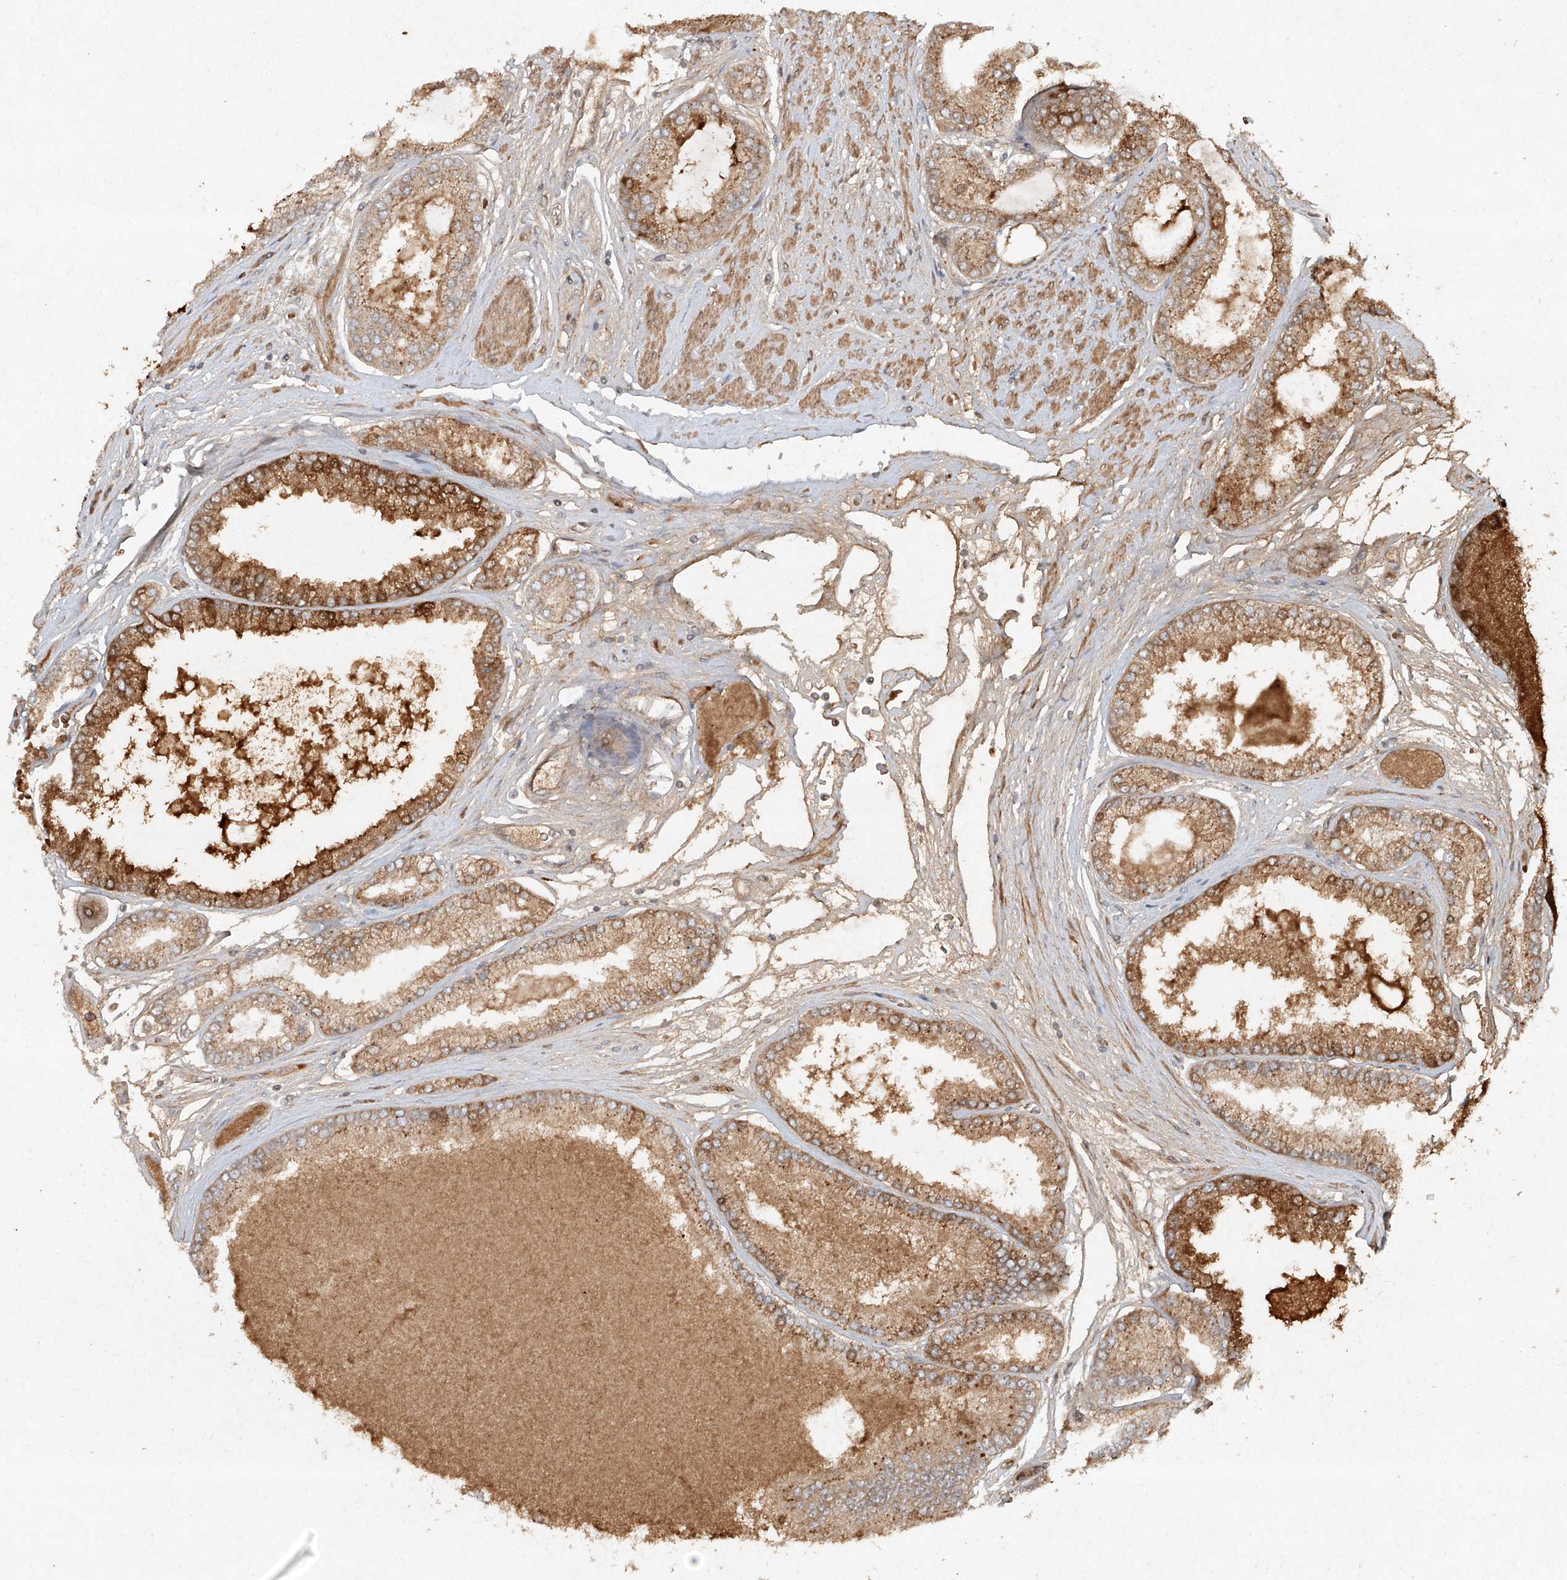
{"staining": {"intensity": "moderate", "quantity": ">75%", "location": "cytoplasmic/membranous"}, "tissue": "prostate cancer", "cell_type": "Tumor cells", "image_type": "cancer", "snomed": [{"axis": "morphology", "description": "Adenocarcinoma, High grade"}, {"axis": "topography", "description": "Prostate"}], "caption": "Human prostate high-grade adenocarcinoma stained with a brown dye reveals moderate cytoplasmic/membranous positive expression in approximately >75% of tumor cells.", "gene": "CYYR1", "patient": {"sex": "male", "age": 59}}